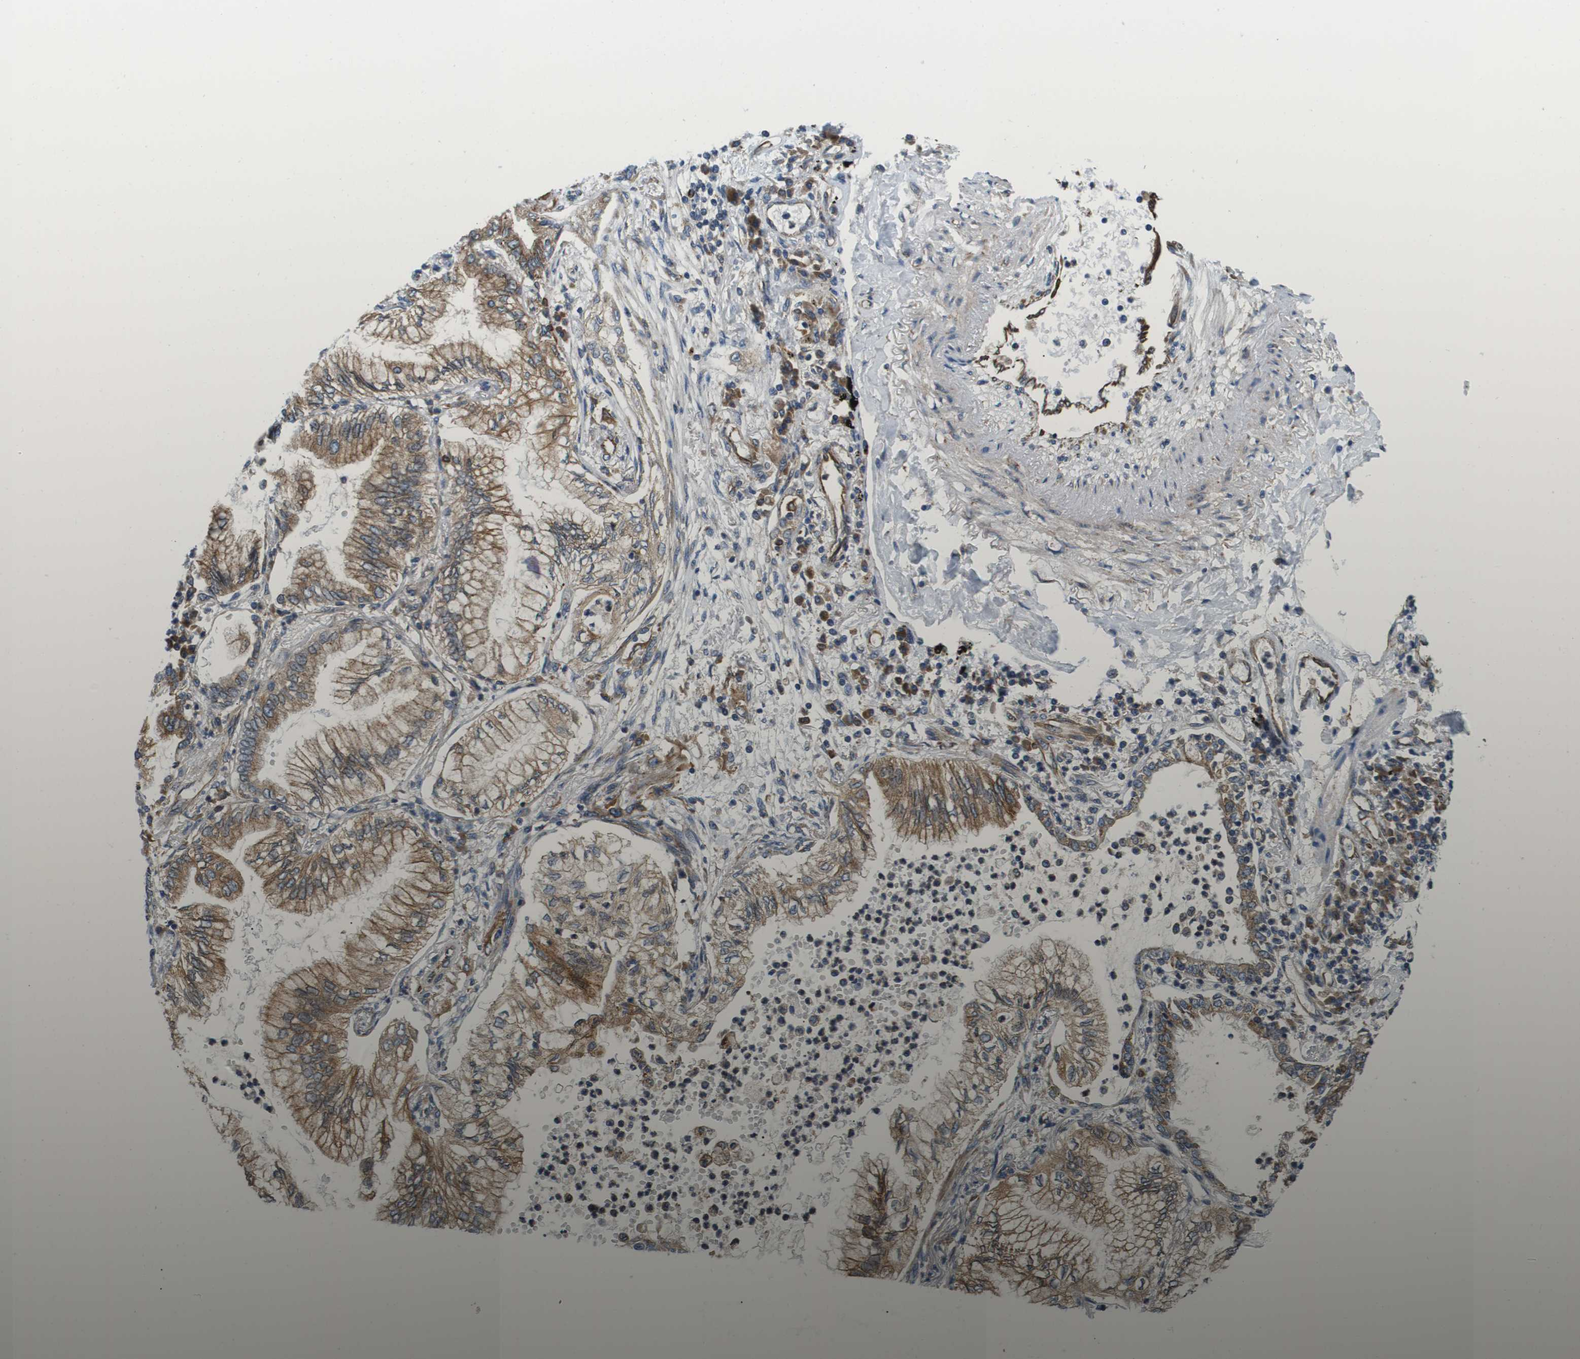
{"staining": {"intensity": "moderate", "quantity": ">75%", "location": "cytoplasmic/membranous"}, "tissue": "lung cancer", "cell_type": "Tumor cells", "image_type": "cancer", "snomed": [{"axis": "morphology", "description": "Normal tissue, NOS"}, {"axis": "morphology", "description": "Adenocarcinoma, NOS"}, {"axis": "topography", "description": "Bronchus"}, {"axis": "topography", "description": "Lung"}], "caption": "Protein staining shows moderate cytoplasmic/membranous staining in about >75% of tumor cells in lung cancer (adenocarcinoma).", "gene": "HSD17B12", "patient": {"sex": "female", "age": 70}}